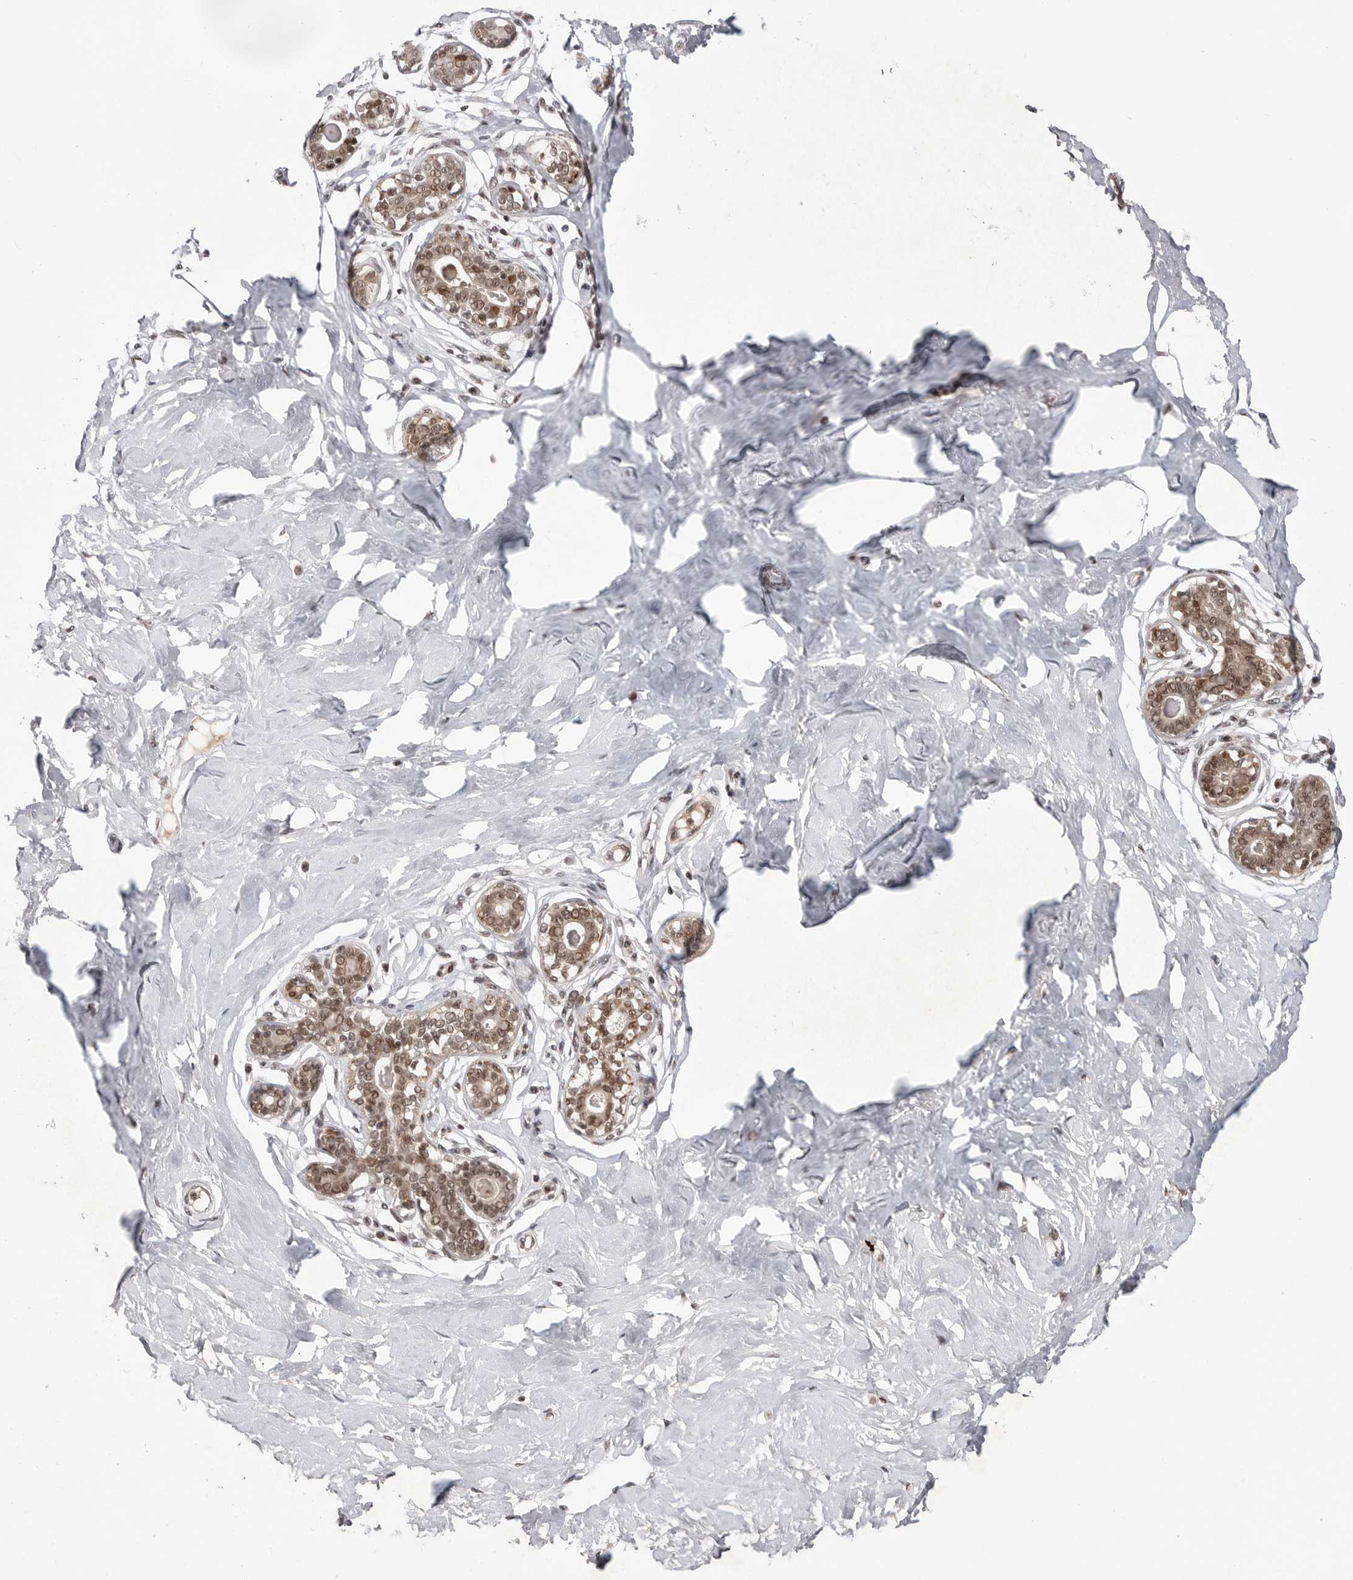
{"staining": {"intensity": "weak", "quantity": "25%-75%", "location": "nuclear"}, "tissue": "breast", "cell_type": "Adipocytes", "image_type": "normal", "snomed": [{"axis": "morphology", "description": "Normal tissue, NOS"}, {"axis": "morphology", "description": "Adenoma, NOS"}, {"axis": "topography", "description": "Breast"}], "caption": "The image demonstrates immunohistochemical staining of normal breast. There is weak nuclear positivity is seen in approximately 25%-75% of adipocytes. Nuclei are stained in blue.", "gene": "TRIM66", "patient": {"sex": "female", "age": 23}}